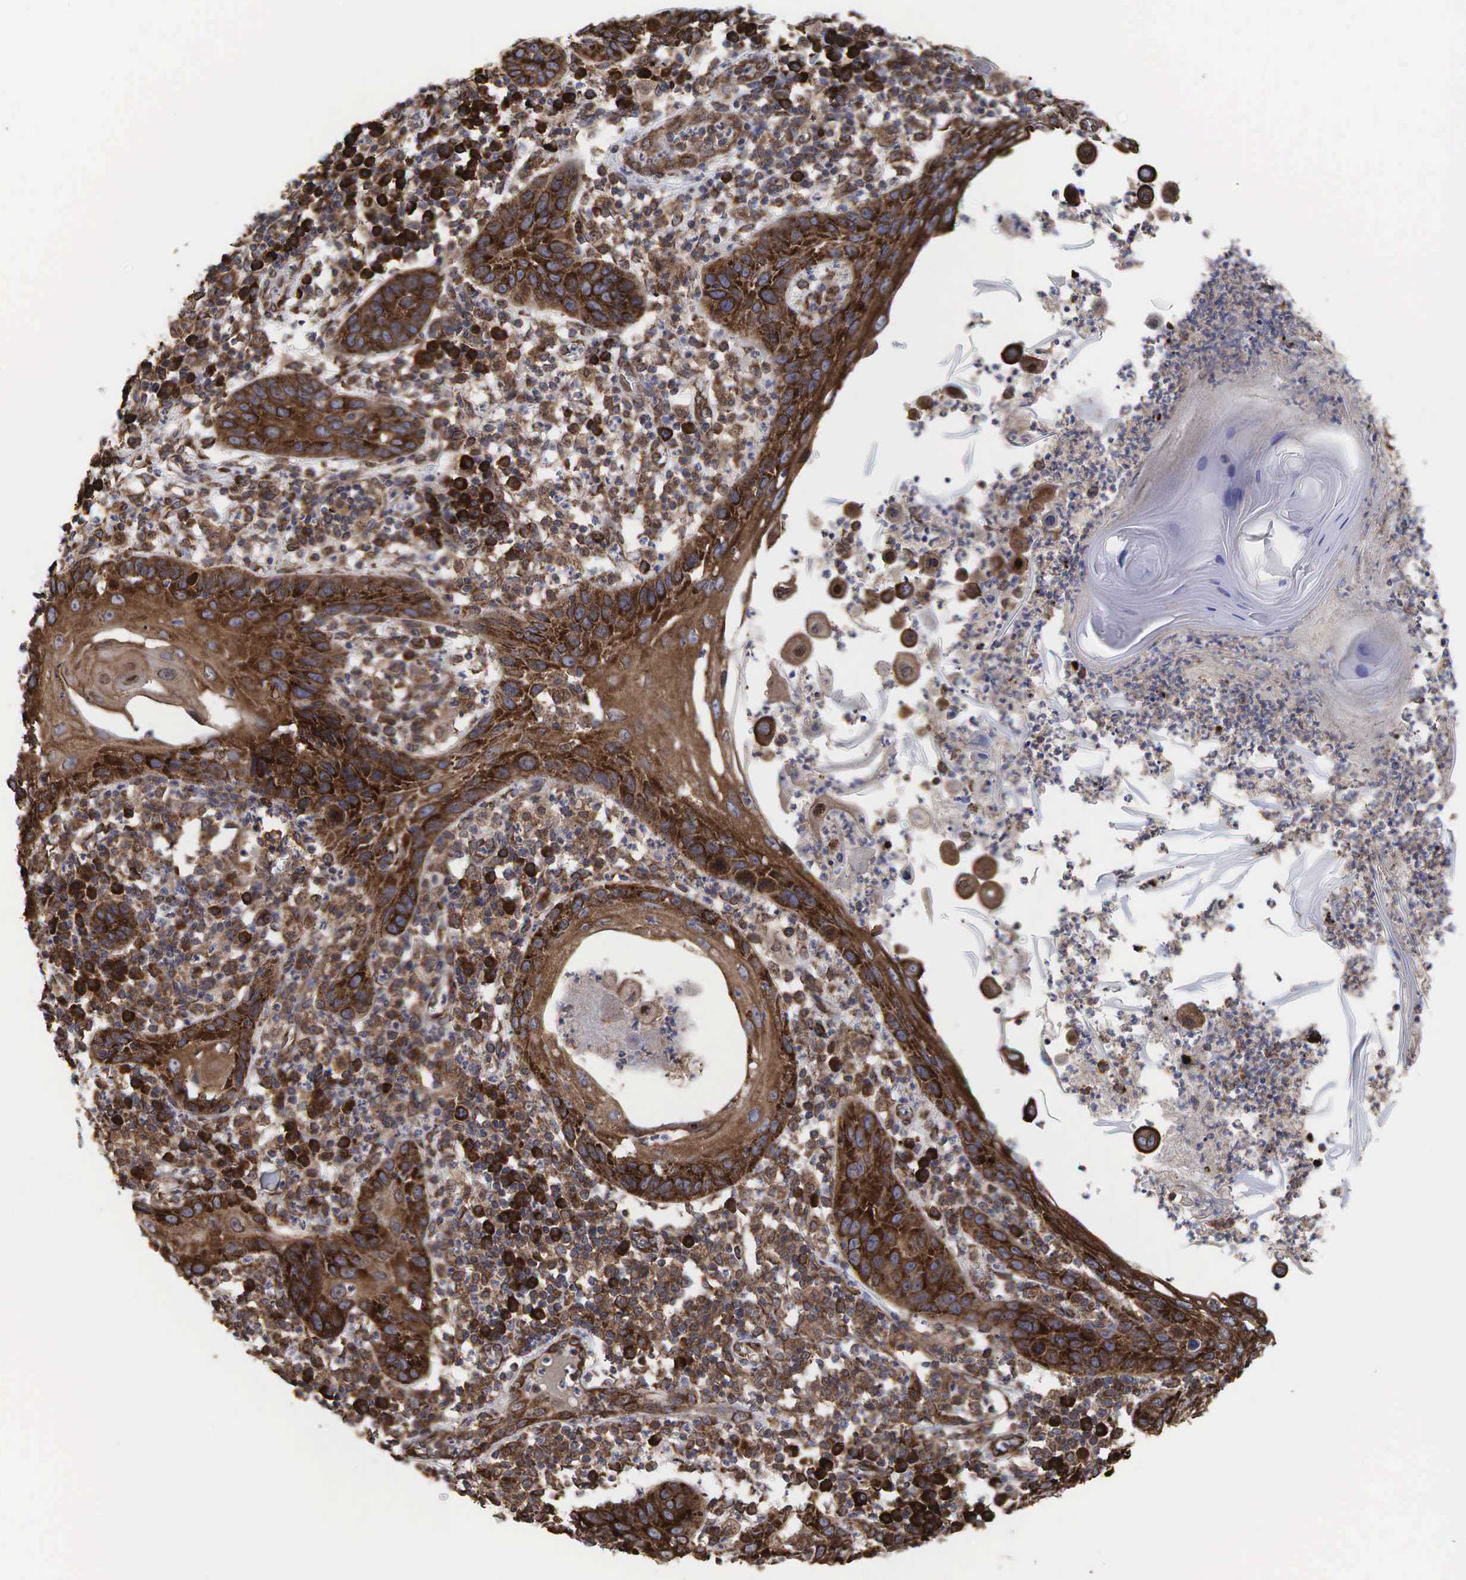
{"staining": {"intensity": "moderate", "quantity": ">75%", "location": "cytoplasmic/membranous"}, "tissue": "skin cancer", "cell_type": "Tumor cells", "image_type": "cancer", "snomed": [{"axis": "morphology", "description": "Squamous cell carcinoma, NOS"}, {"axis": "topography", "description": "Skin"}], "caption": "This is a micrograph of immunohistochemistry staining of squamous cell carcinoma (skin), which shows moderate positivity in the cytoplasmic/membranous of tumor cells.", "gene": "PABPC5", "patient": {"sex": "female", "age": 74}}